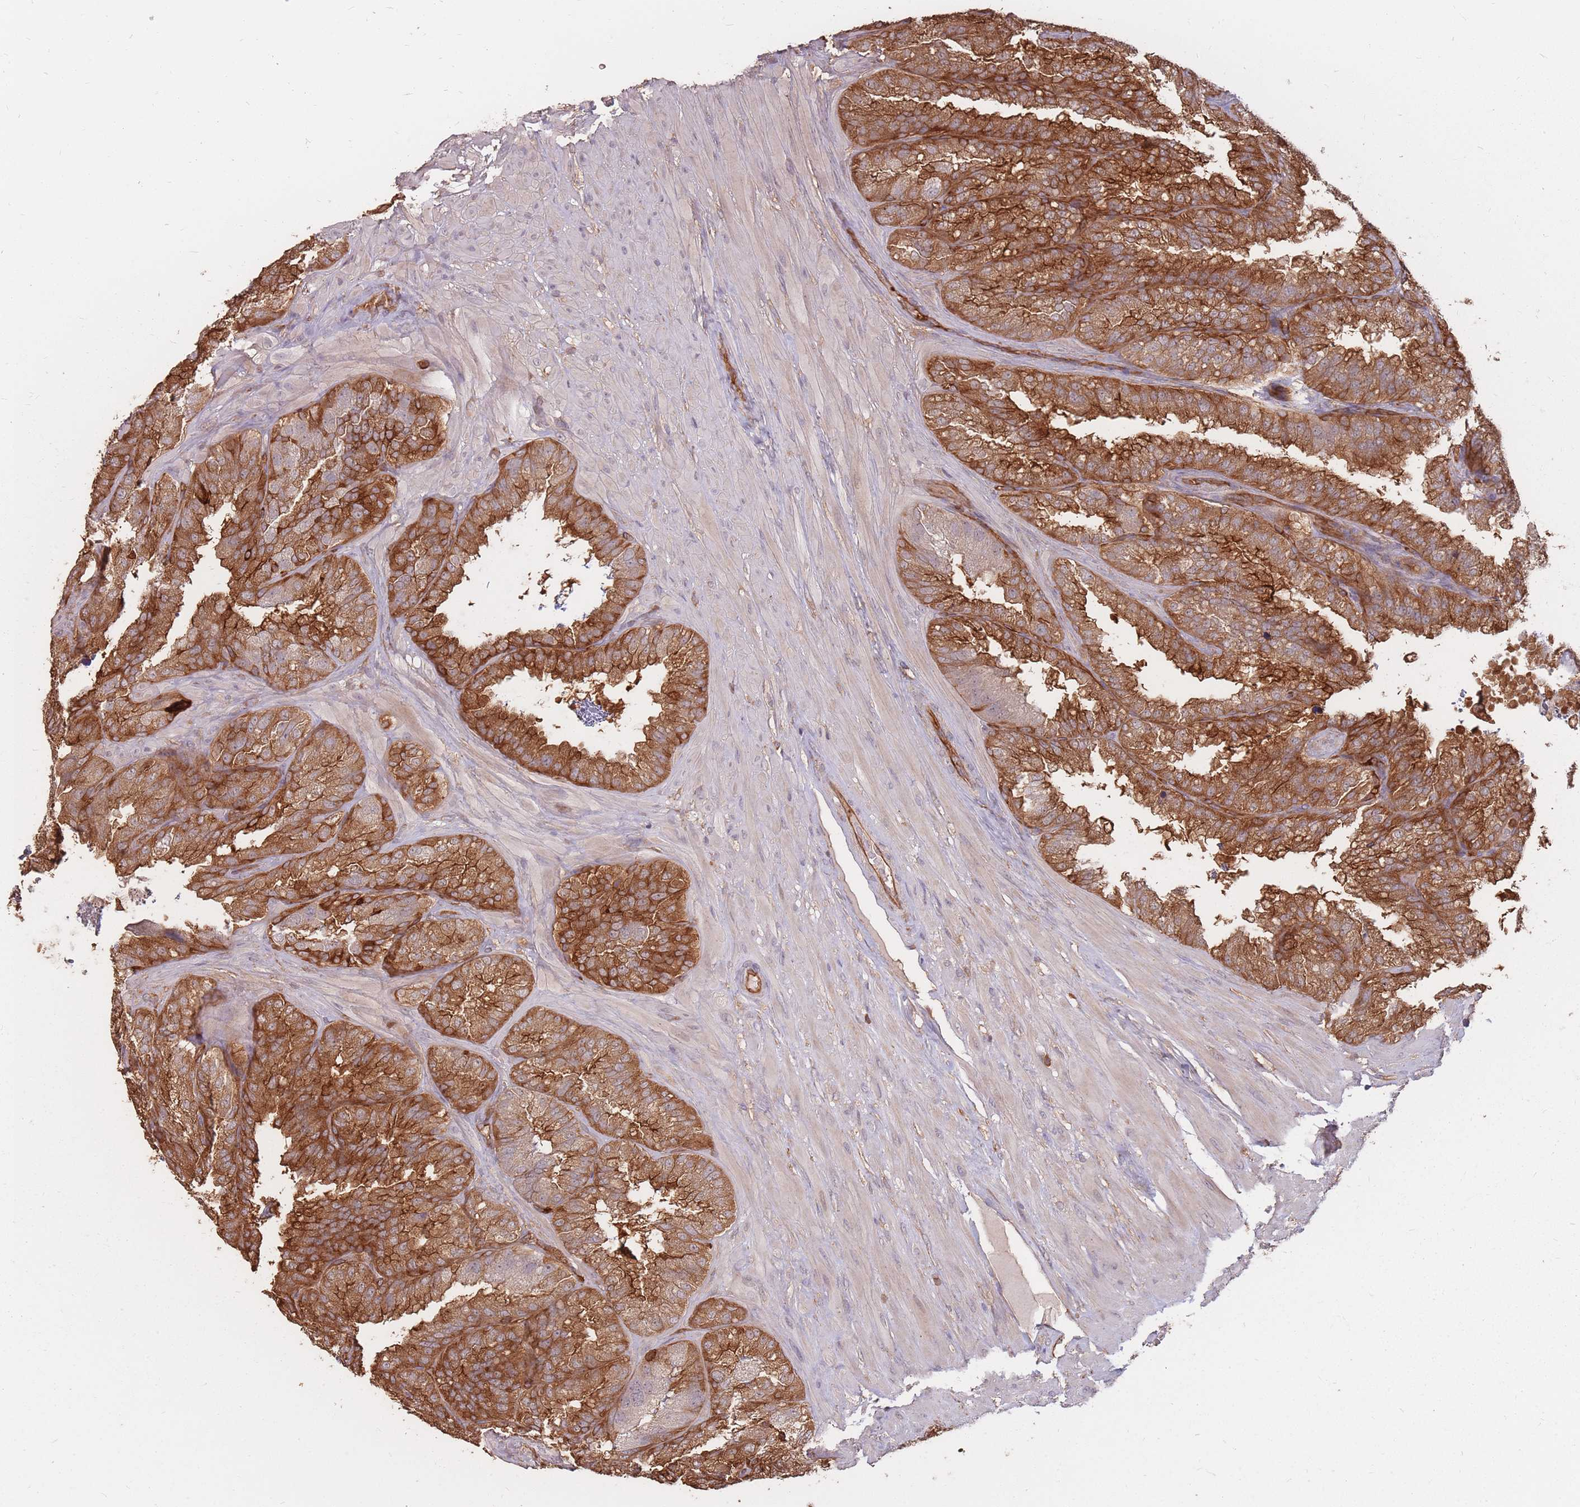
{"staining": {"intensity": "strong", "quantity": ">75%", "location": "cytoplasmic/membranous"}, "tissue": "seminal vesicle", "cell_type": "Glandular cells", "image_type": "normal", "snomed": [{"axis": "morphology", "description": "Normal tissue, NOS"}, {"axis": "topography", "description": "Seminal veicle"}], "caption": "High-power microscopy captured an IHC photomicrograph of unremarkable seminal vesicle, revealing strong cytoplasmic/membranous staining in about >75% of glandular cells. (Stains: DAB in brown, nuclei in blue, Microscopy: brightfield microscopy at high magnification).", "gene": "PLS3", "patient": {"sex": "male", "age": 58}}